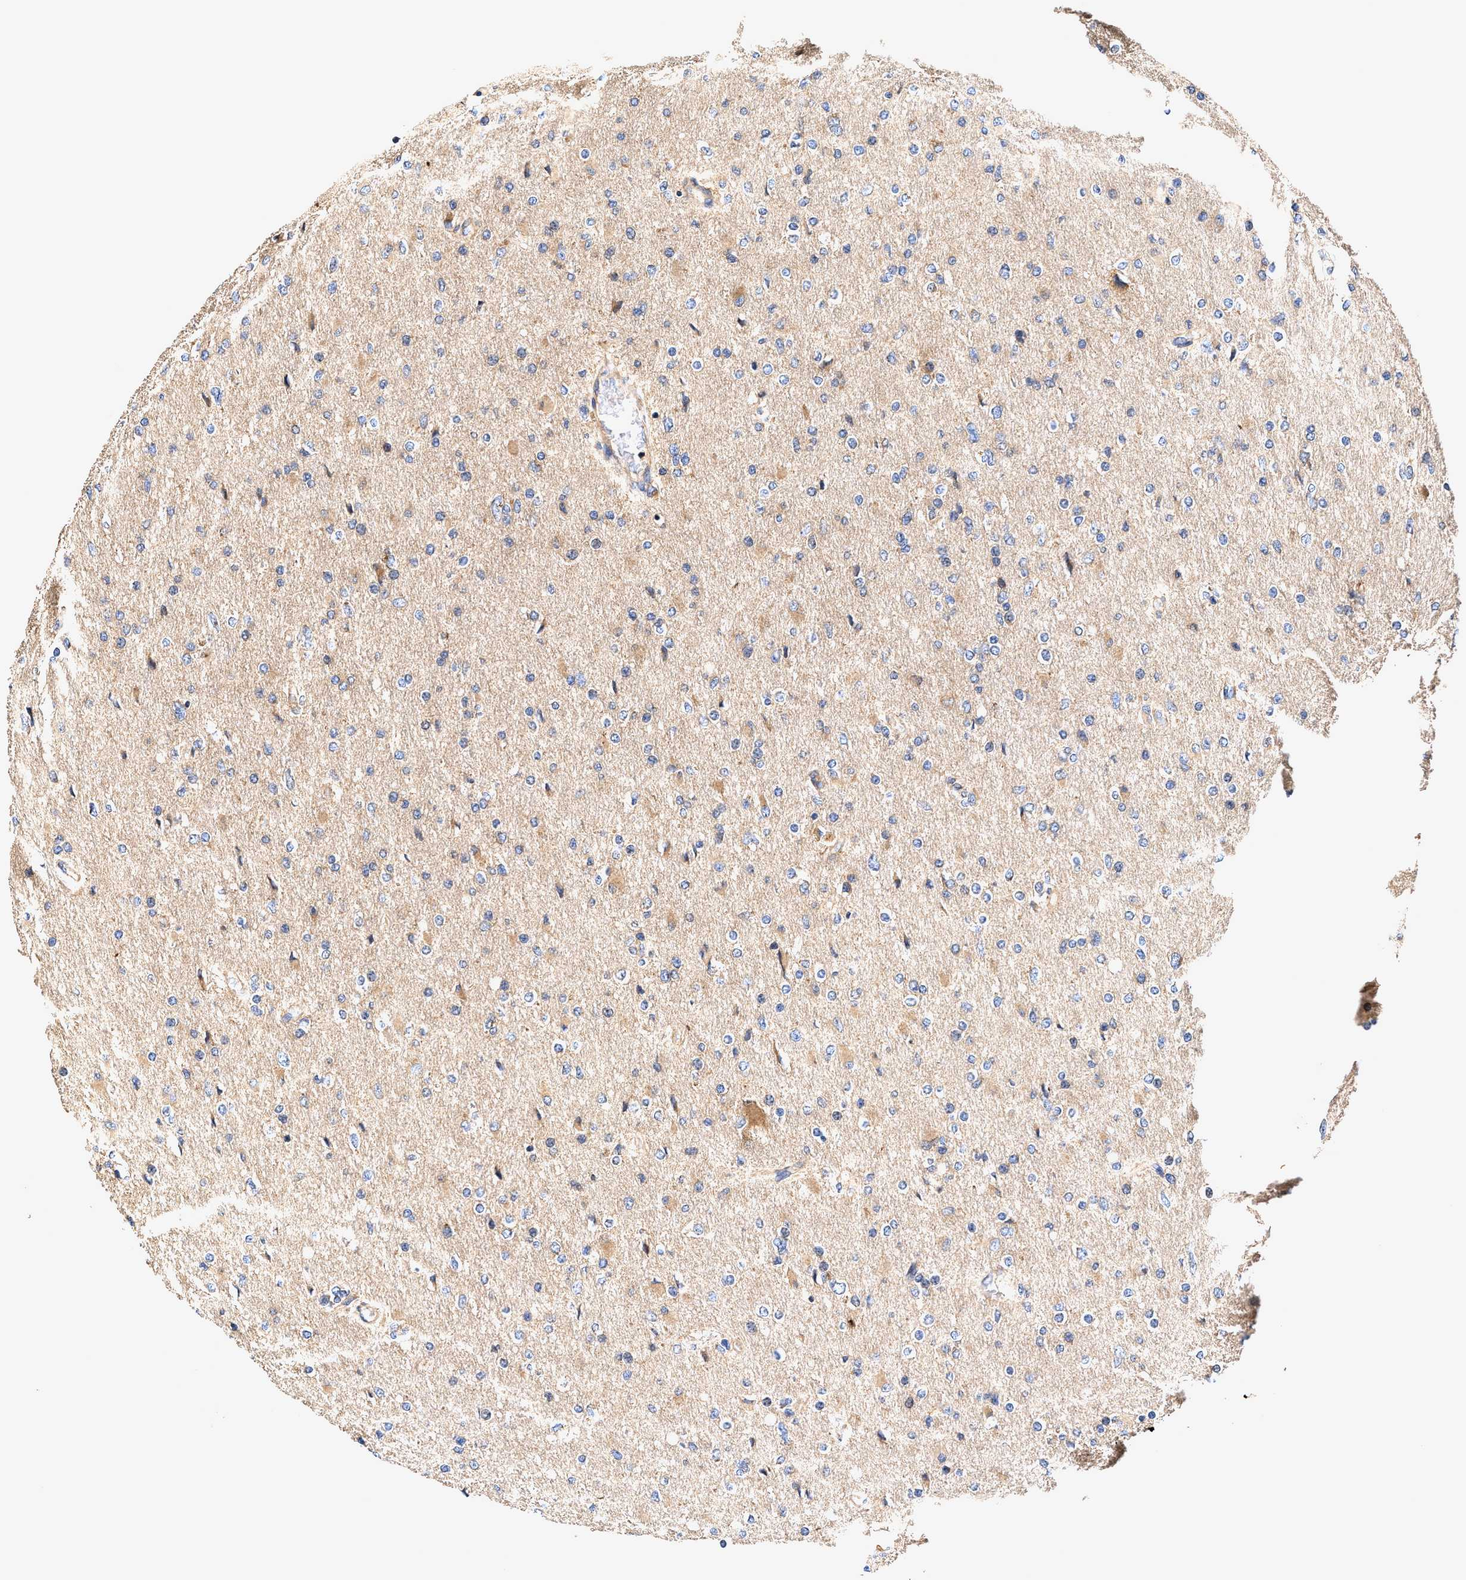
{"staining": {"intensity": "weak", "quantity": "<25%", "location": "cytoplasmic/membranous"}, "tissue": "glioma", "cell_type": "Tumor cells", "image_type": "cancer", "snomed": [{"axis": "morphology", "description": "Glioma, malignant, High grade"}, {"axis": "topography", "description": "Cerebral cortex"}], "caption": "This is an immunohistochemistry (IHC) photomicrograph of glioma. There is no positivity in tumor cells.", "gene": "EFNA4", "patient": {"sex": "female", "age": 36}}